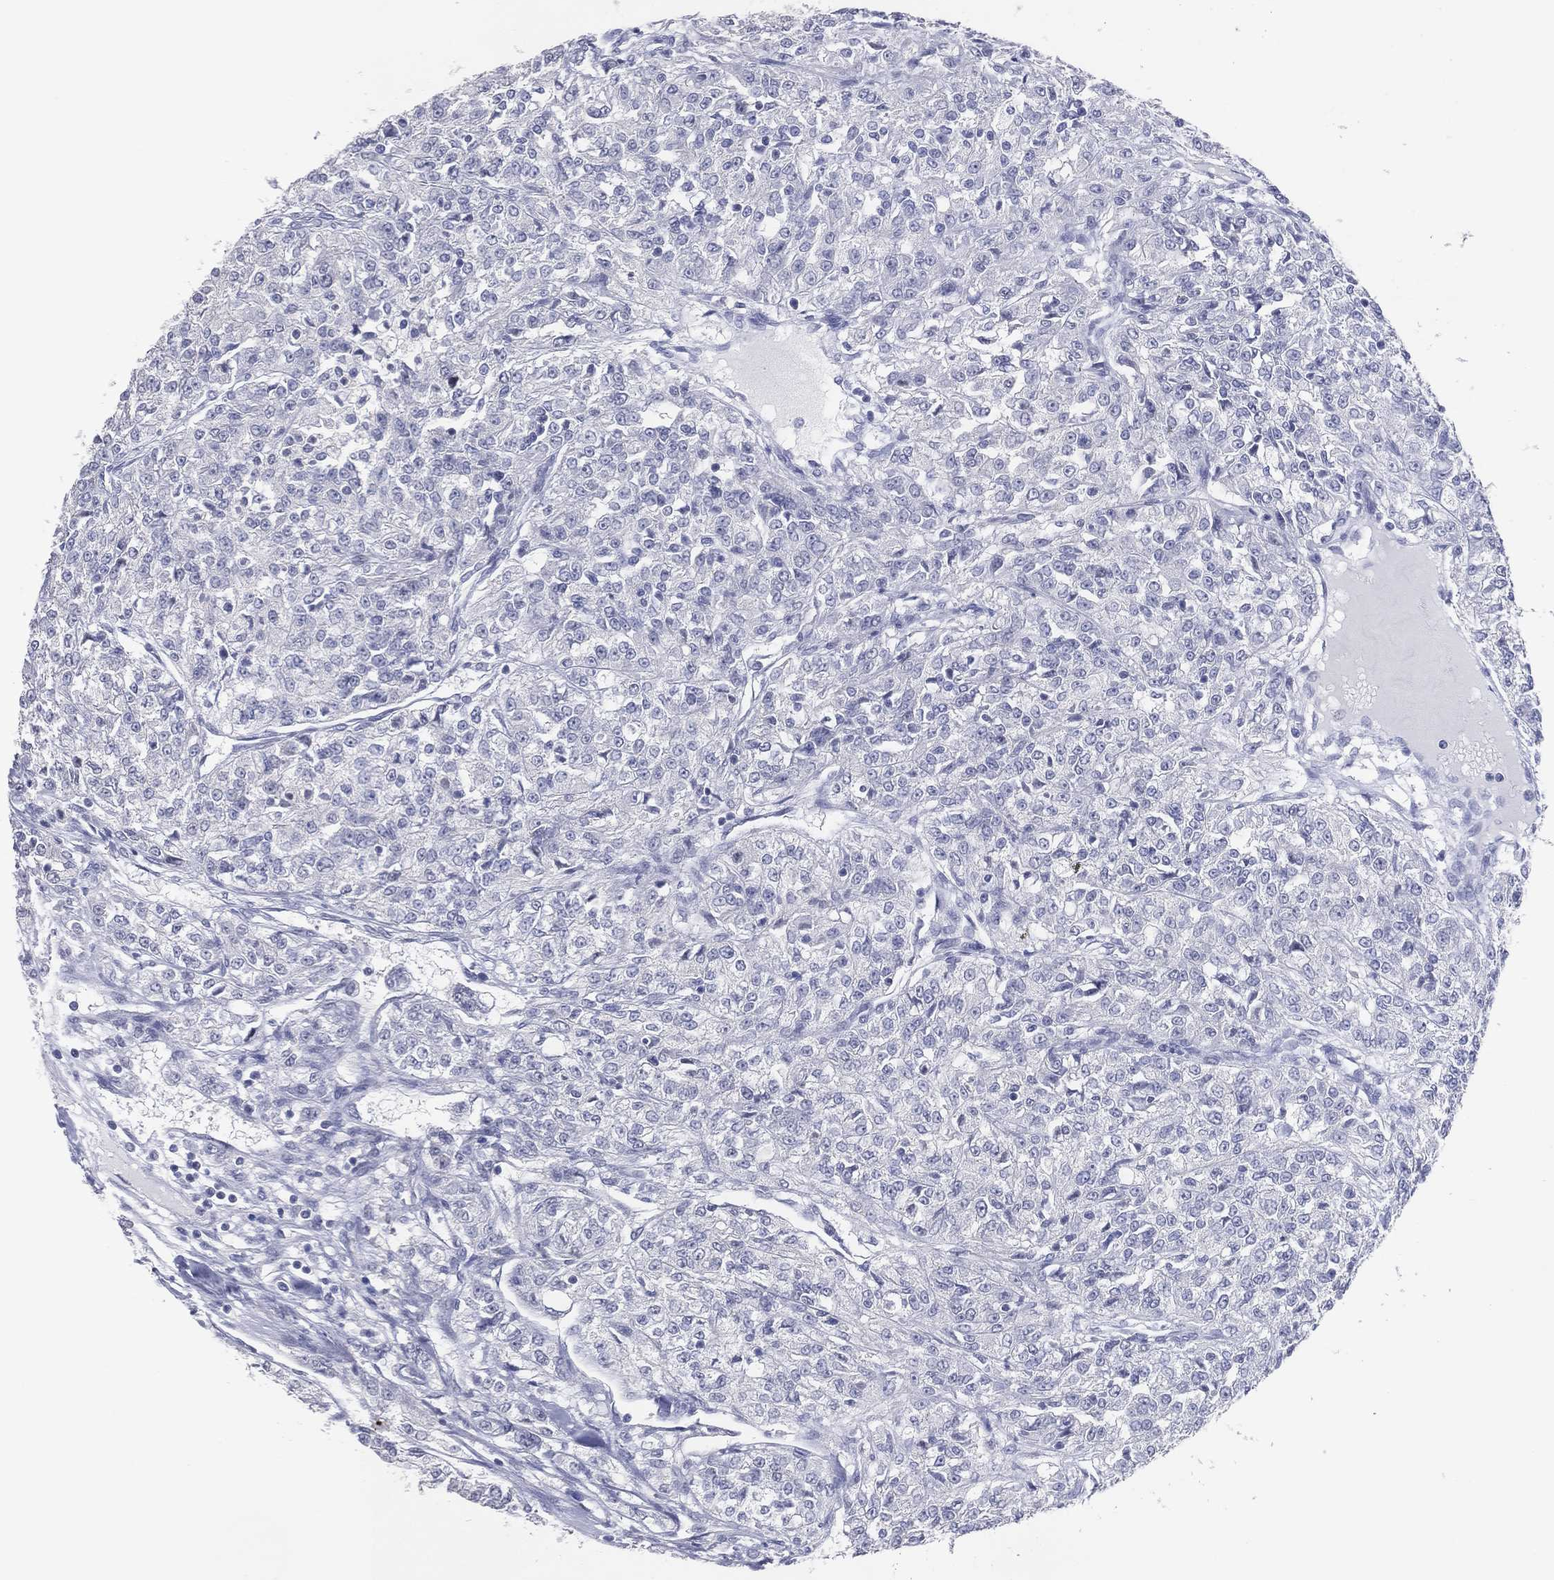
{"staining": {"intensity": "negative", "quantity": "none", "location": "none"}, "tissue": "renal cancer", "cell_type": "Tumor cells", "image_type": "cancer", "snomed": [{"axis": "morphology", "description": "Adenocarcinoma, NOS"}, {"axis": "topography", "description": "Kidney"}], "caption": "A photomicrograph of renal adenocarcinoma stained for a protein demonstrates no brown staining in tumor cells.", "gene": "CFAP58", "patient": {"sex": "female", "age": 63}}